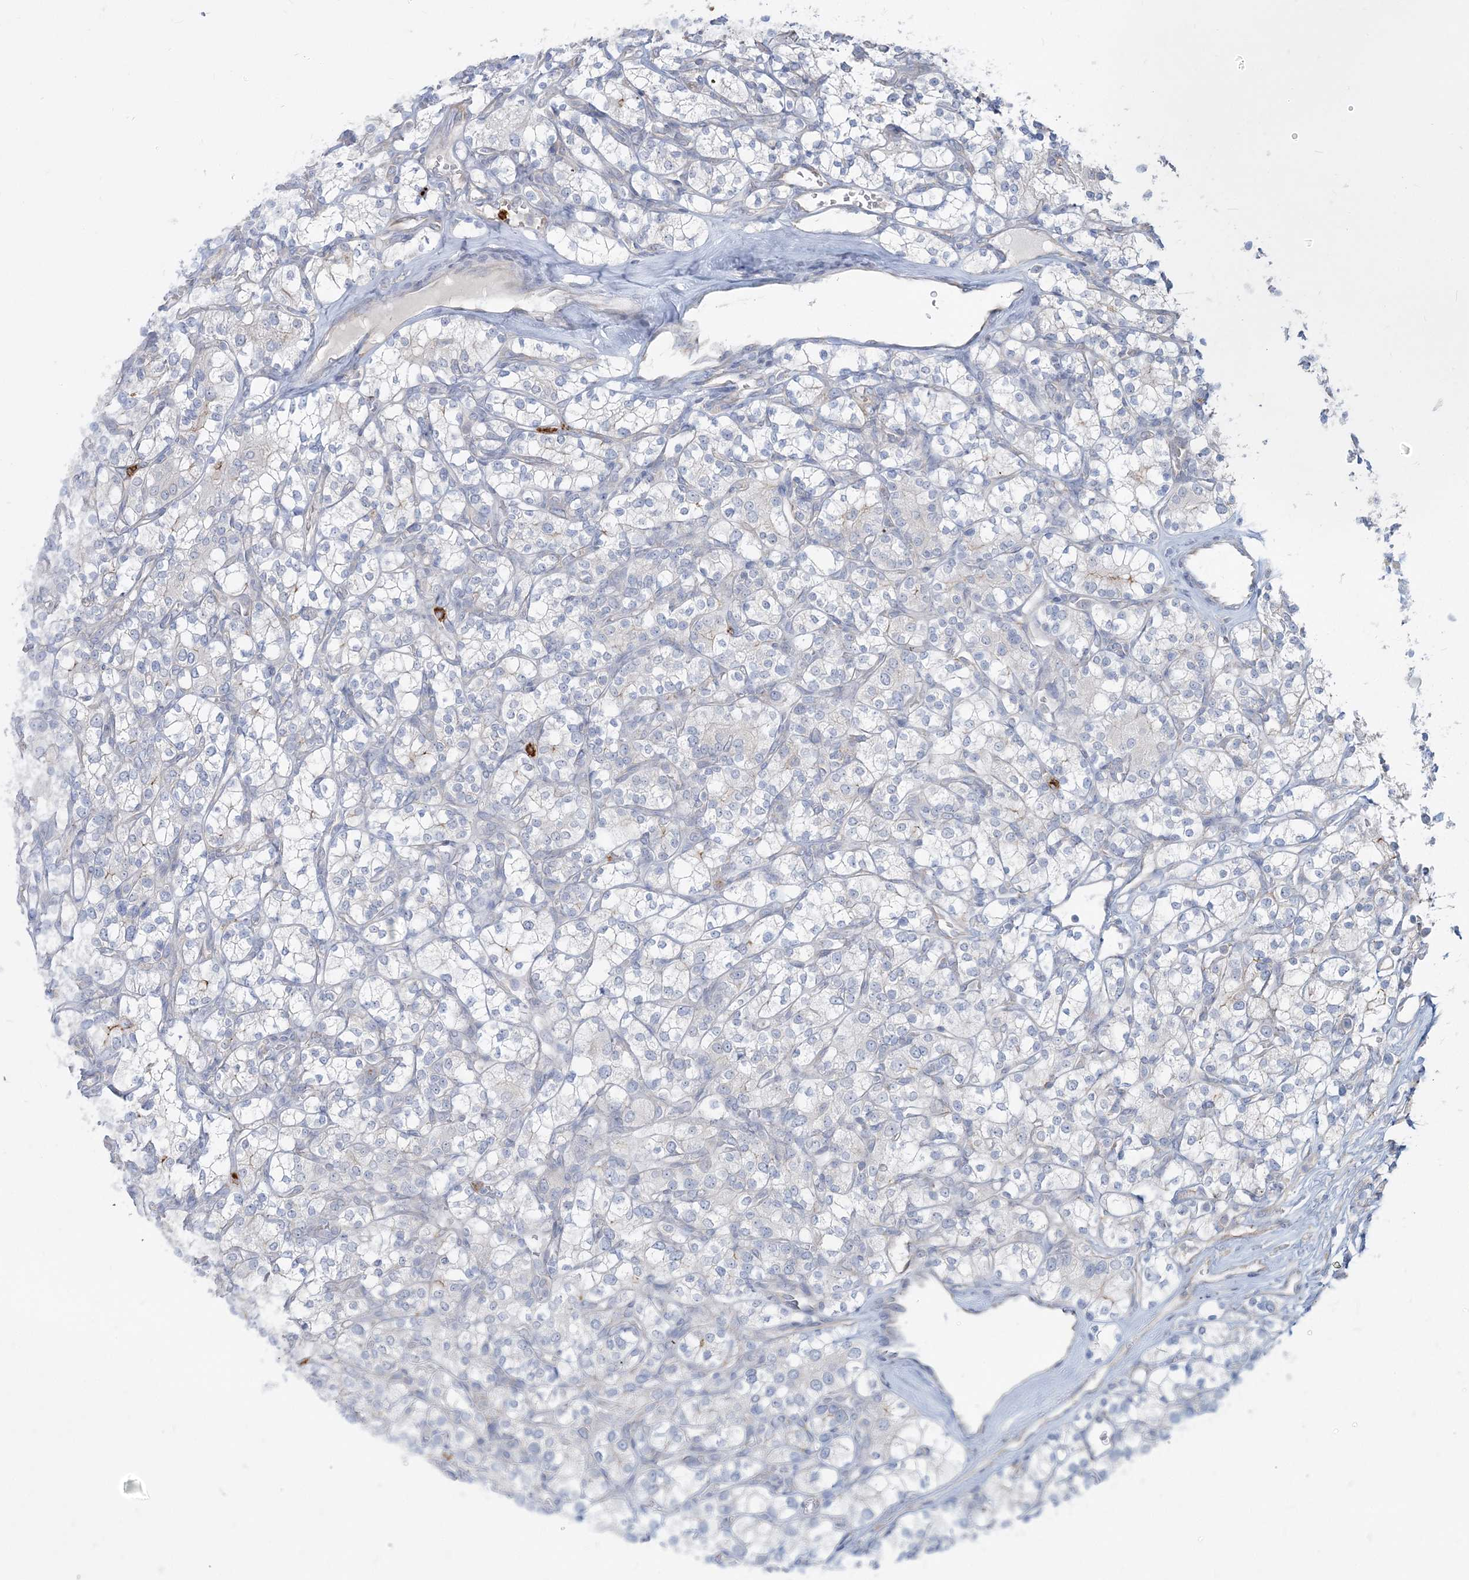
{"staining": {"intensity": "negative", "quantity": "none", "location": "none"}, "tissue": "renal cancer", "cell_type": "Tumor cells", "image_type": "cancer", "snomed": [{"axis": "morphology", "description": "Adenocarcinoma, NOS"}, {"axis": "topography", "description": "Kidney"}], "caption": "This is an immunohistochemistry photomicrograph of human adenocarcinoma (renal). There is no positivity in tumor cells.", "gene": "CCNJ", "patient": {"sex": "male", "age": 77}}